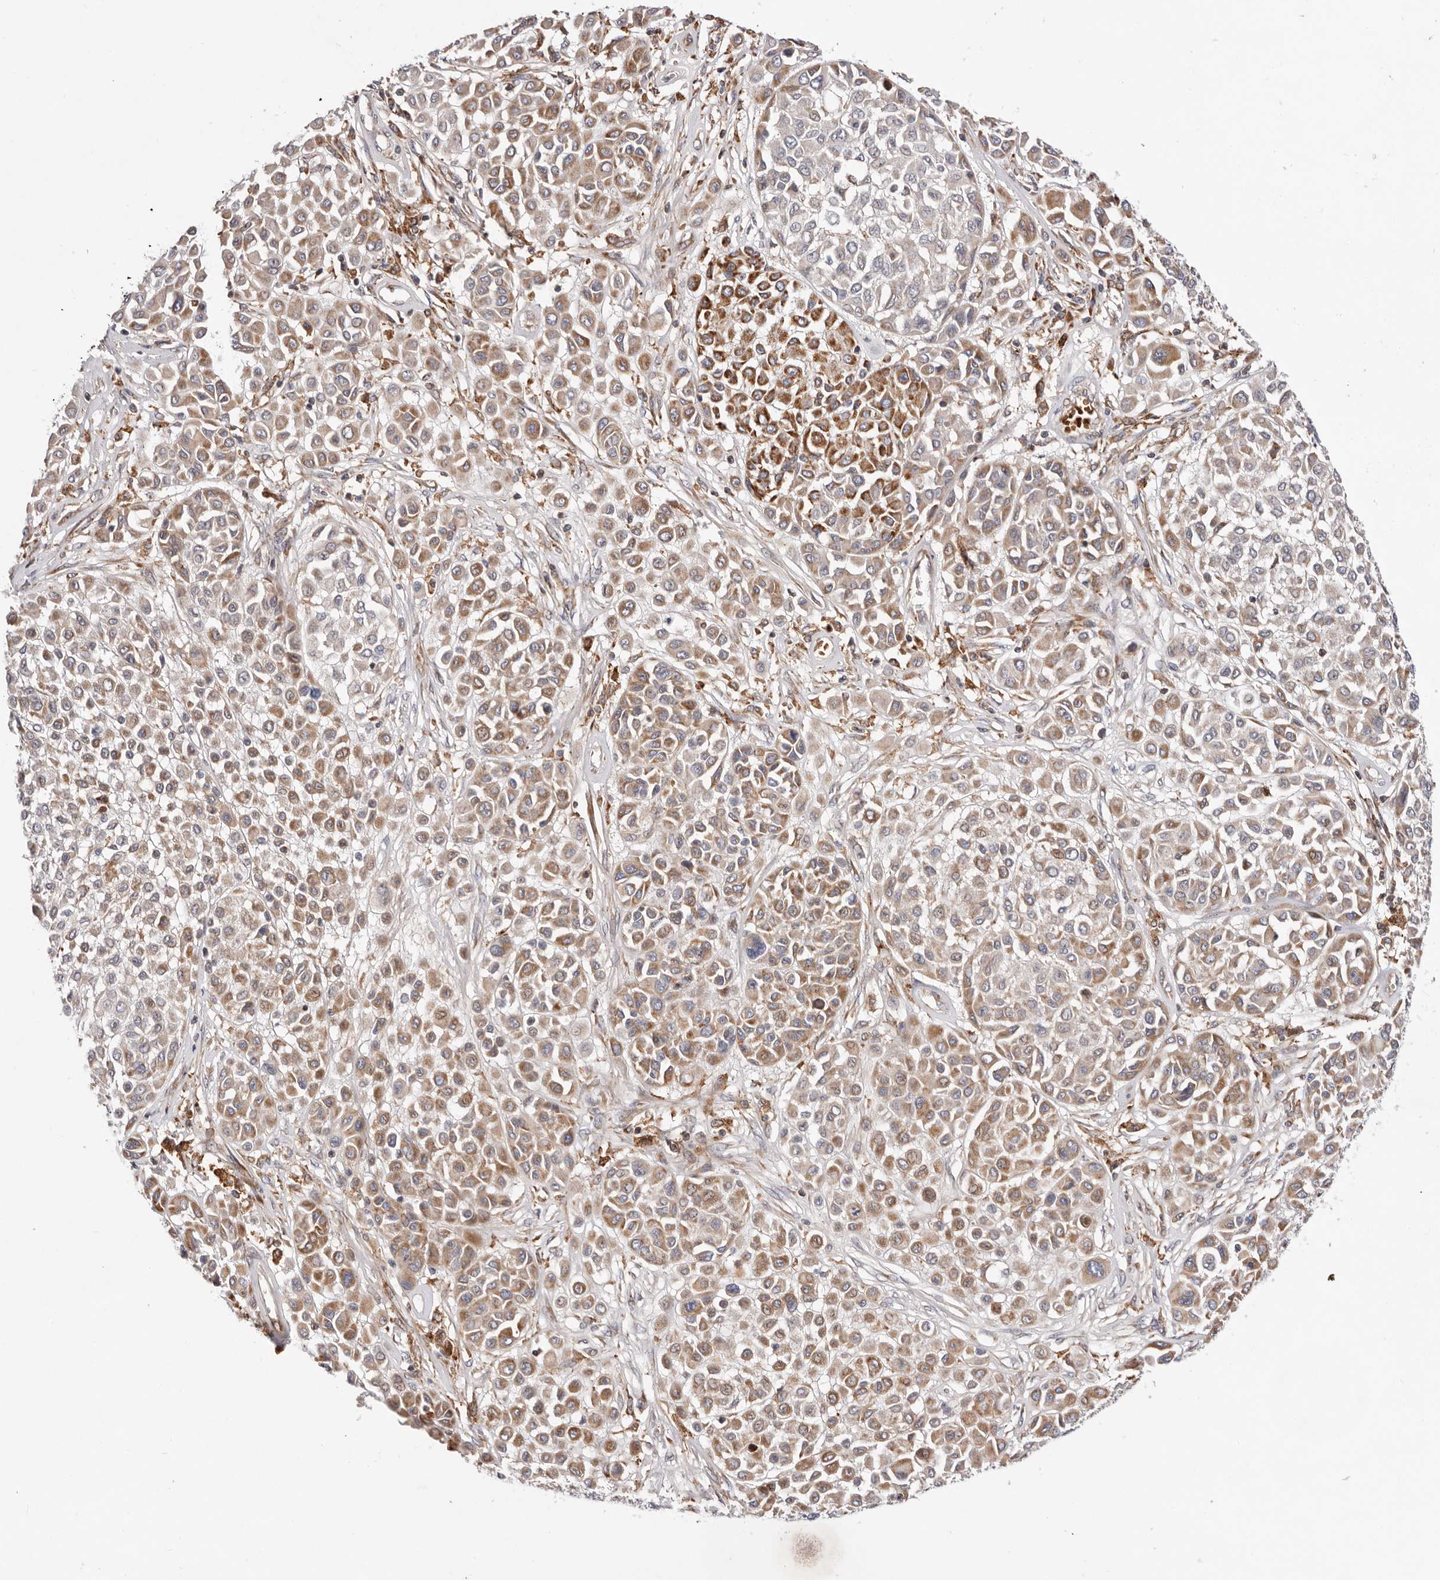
{"staining": {"intensity": "moderate", "quantity": ">75%", "location": "cytoplasmic/membranous"}, "tissue": "melanoma", "cell_type": "Tumor cells", "image_type": "cancer", "snomed": [{"axis": "morphology", "description": "Malignant melanoma, Metastatic site"}, {"axis": "topography", "description": "Soft tissue"}], "caption": "A high-resolution micrograph shows IHC staining of malignant melanoma (metastatic site), which exhibits moderate cytoplasmic/membranous expression in approximately >75% of tumor cells.", "gene": "RNF213", "patient": {"sex": "male", "age": 41}}